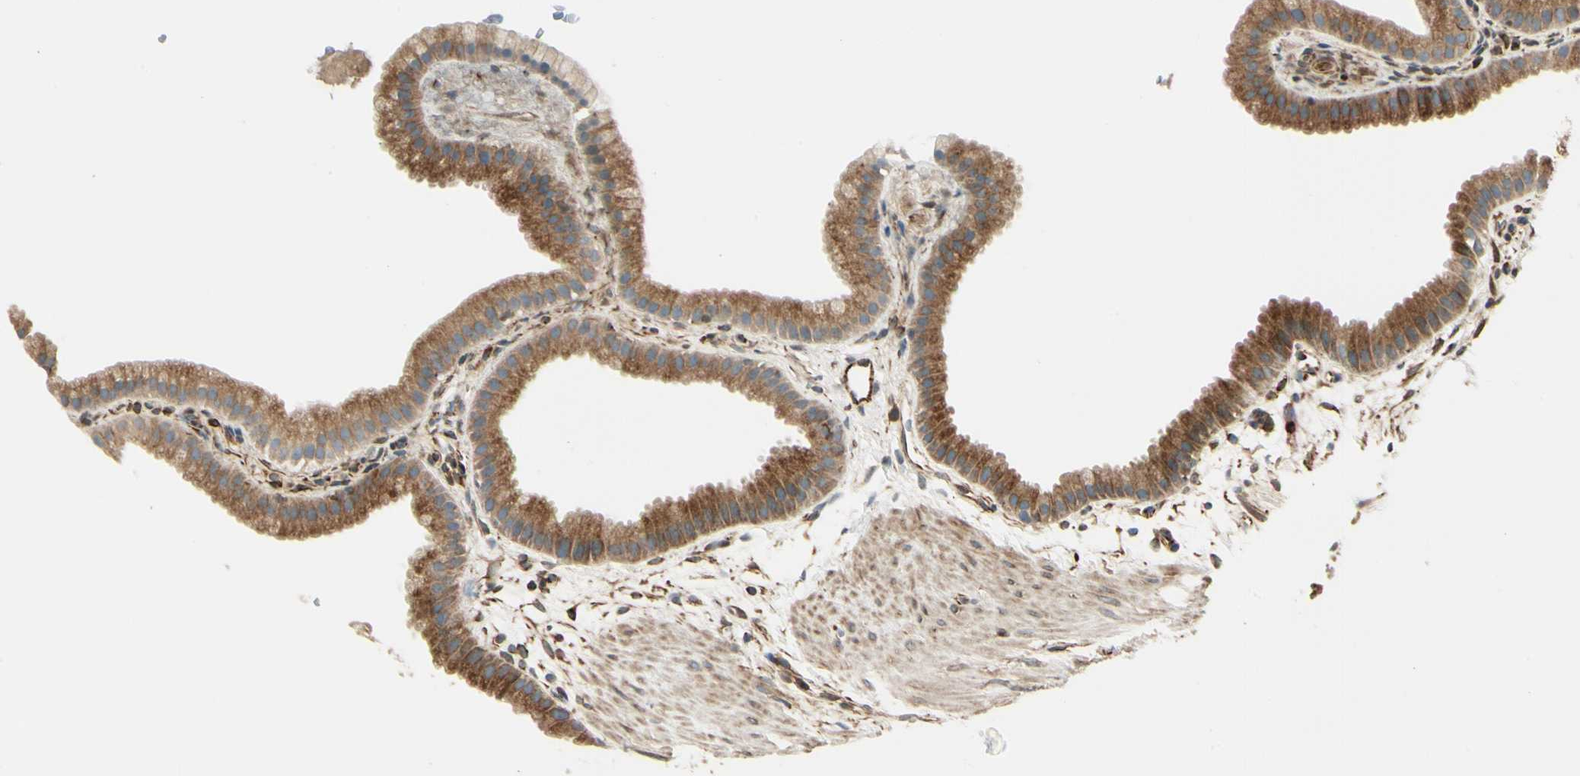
{"staining": {"intensity": "moderate", "quantity": ">75%", "location": "cytoplasmic/membranous"}, "tissue": "gallbladder", "cell_type": "Glandular cells", "image_type": "normal", "snomed": [{"axis": "morphology", "description": "Normal tissue, NOS"}, {"axis": "topography", "description": "Gallbladder"}], "caption": "IHC of normal human gallbladder exhibits medium levels of moderate cytoplasmic/membranous expression in about >75% of glandular cells.", "gene": "FTH1", "patient": {"sex": "female", "age": 64}}